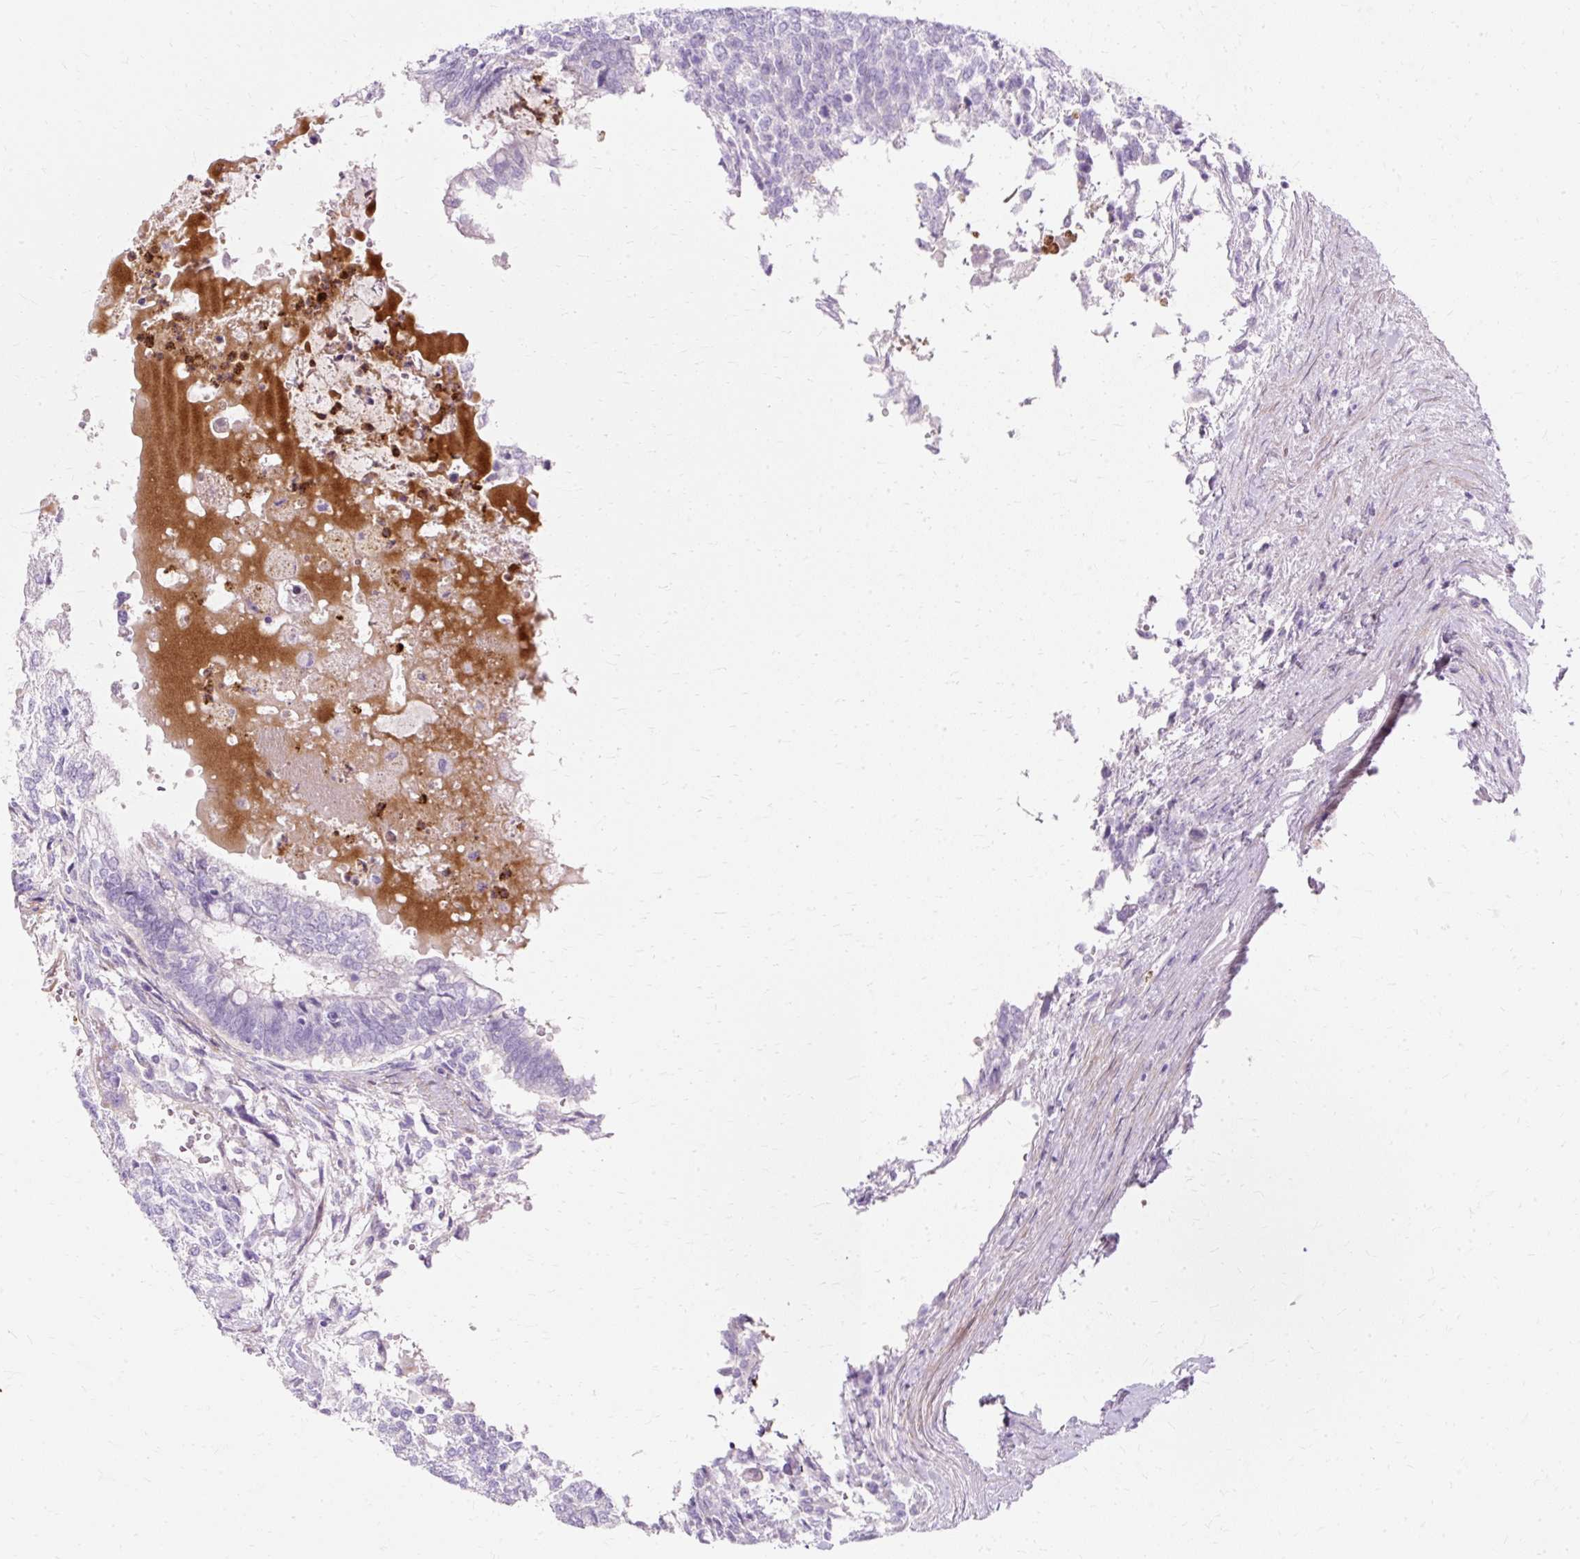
{"staining": {"intensity": "negative", "quantity": "none", "location": "none"}, "tissue": "testis cancer", "cell_type": "Tumor cells", "image_type": "cancer", "snomed": [{"axis": "morphology", "description": "Carcinoma, Embryonal, NOS"}, {"axis": "topography", "description": "Testis"}], "caption": "Immunohistochemical staining of testis cancer reveals no significant staining in tumor cells. Nuclei are stained in blue.", "gene": "DEFA1", "patient": {"sex": "male", "age": 23}}